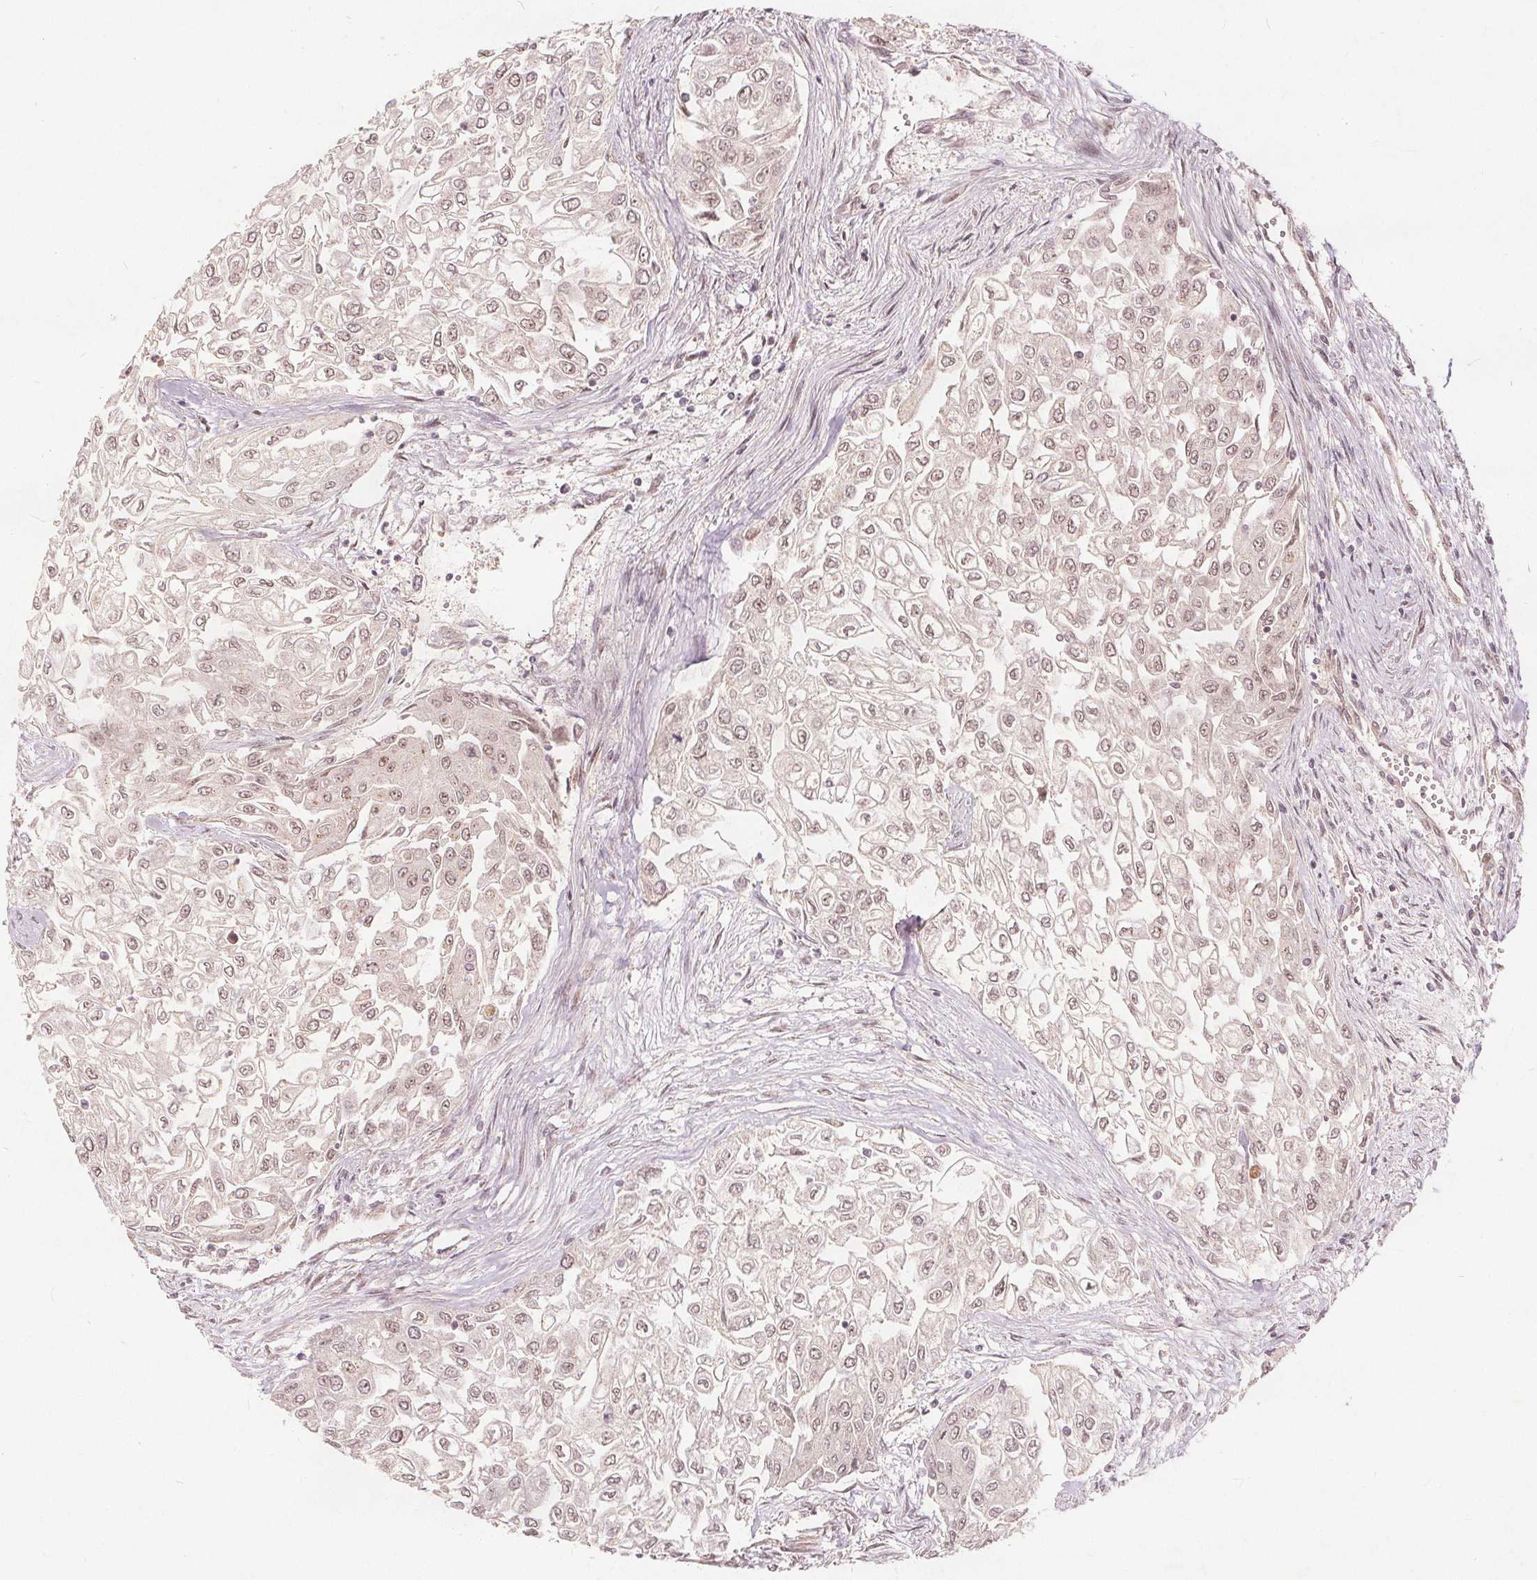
{"staining": {"intensity": "weak", "quantity": "25%-75%", "location": "nuclear"}, "tissue": "urothelial cancer", "cell_type": "Tumor cells", "image_type": "cancer", "snomed": [{"axis": "morphology", "description": "Urothelial carcinoma, High grade"}, {"axis": "topography", "description": "Urinary bladder"}], "caption": "Tumor cells exhibit low levels of weak nuclear expression in about 25%-75% of cells in urothelial carcinoma (high-grade).", "gene": "PPP1CB", "patient": {"sex": "male", "age": 62}}